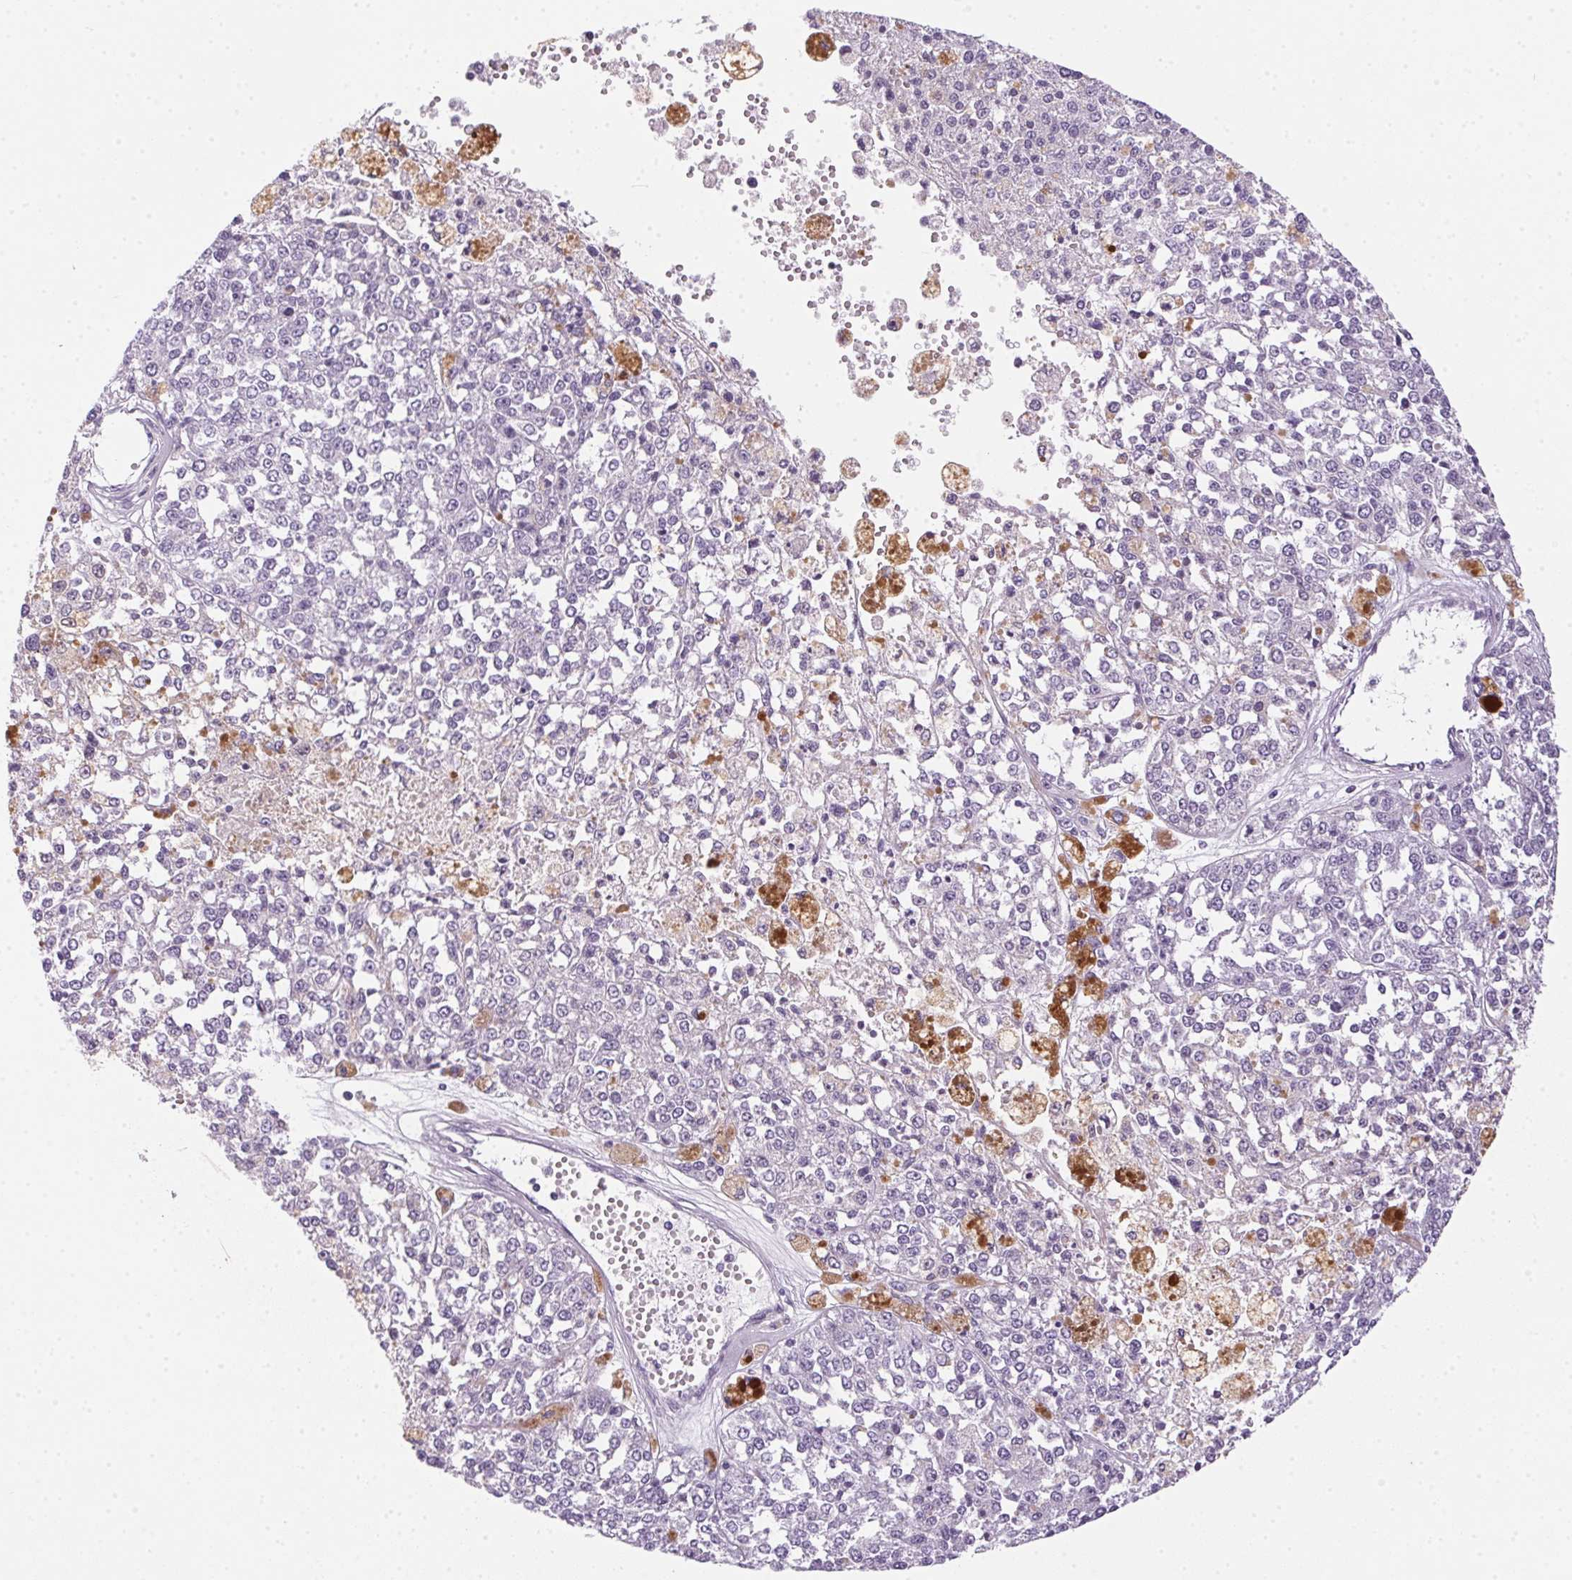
{"staining": {"intensity": "negative", "quantity": "none", "location": "none"}, "tissue": "melanoma", "cell_type": "Tumor cells", "image_type": "cancer", "snomed": [{"axis": "morphology", "description": "Malignant melanoma, Metastatic site"}, {"axis": "topography", "description": "Lymph node"}], "caption": "IHC of melanoma exhibits no expression in tumor cells. The staining was performed using DAB to visualize the protein expression in brown, while the nuclei were stained in blue with hematoxylin (Magnification: 20x).", "gene": "POPDC2", "patient": {"sex": "female", "age": 64}}